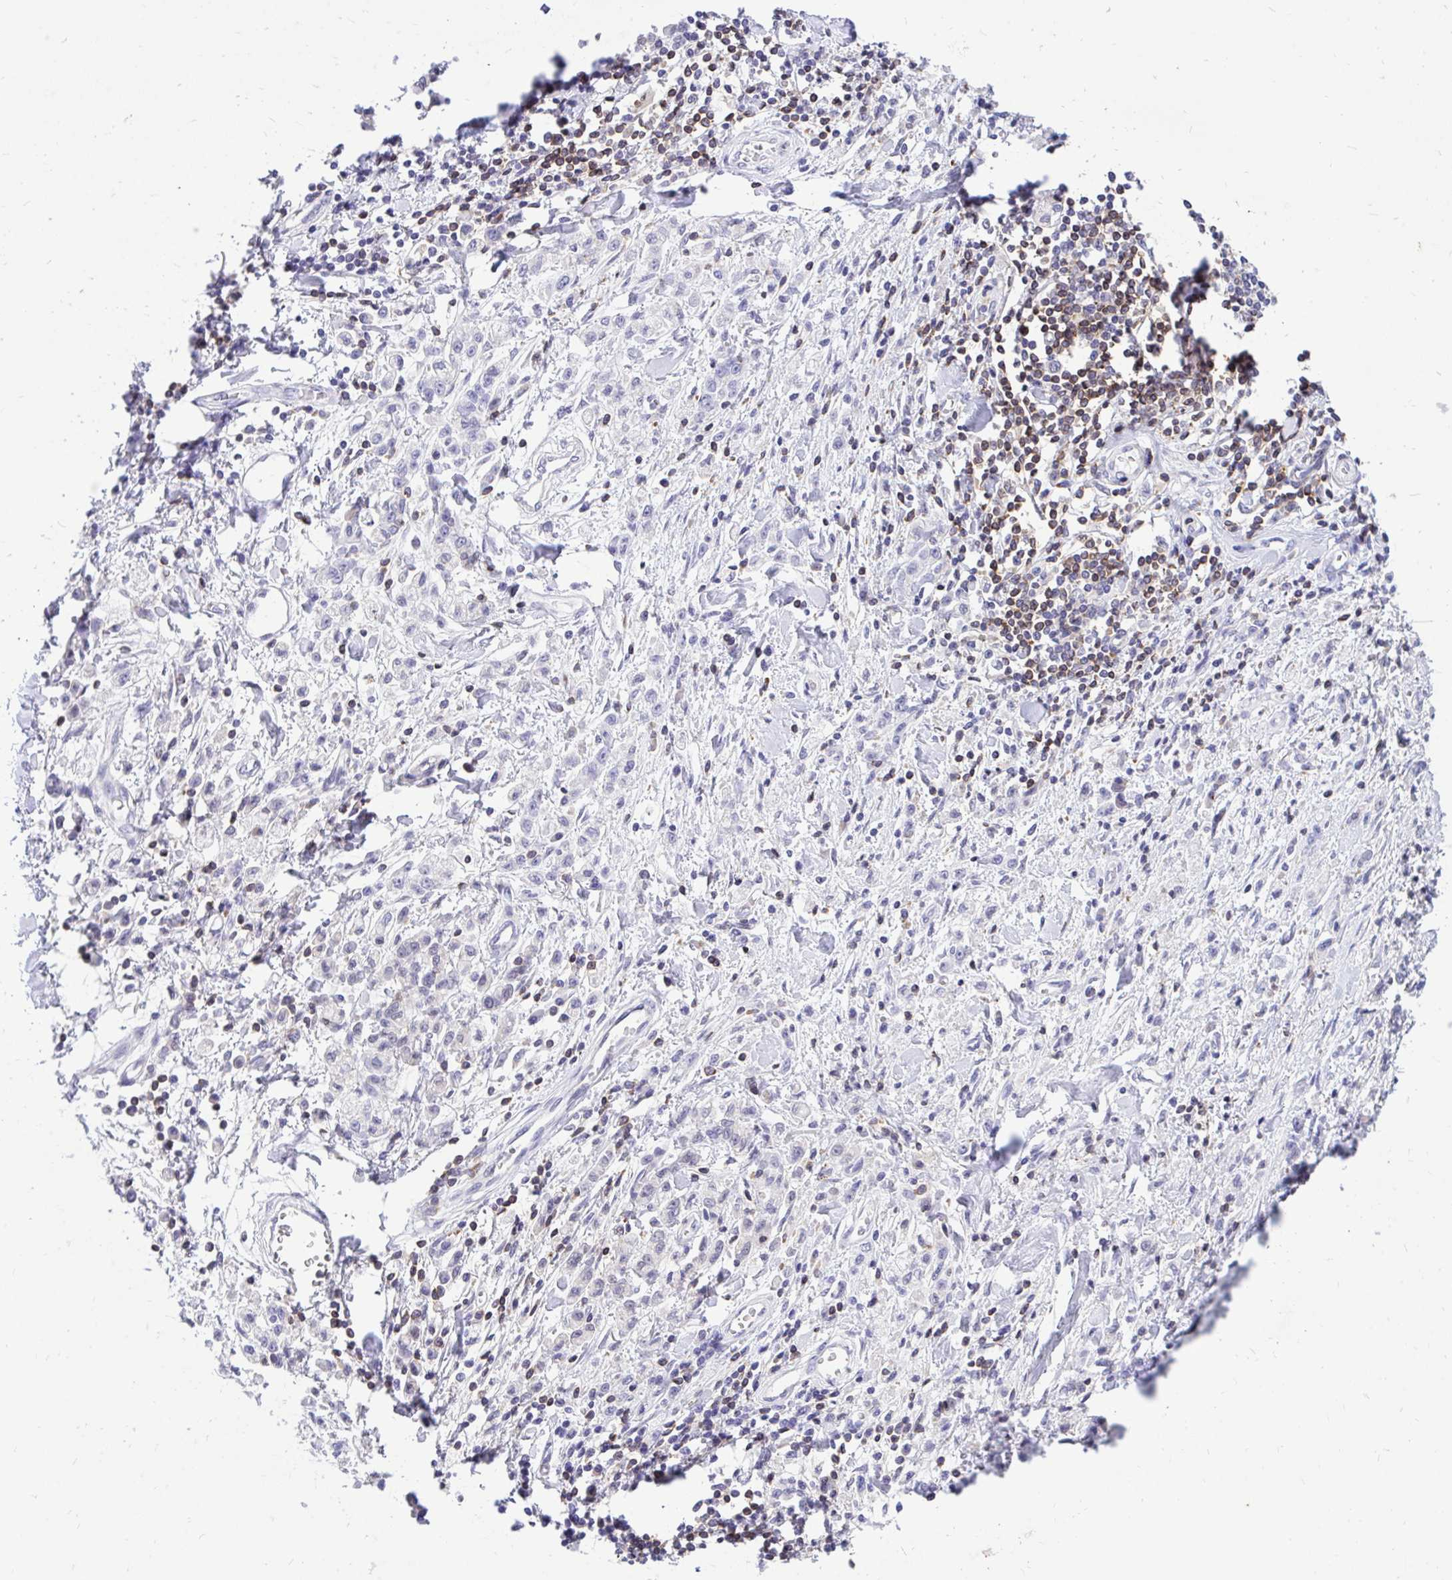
{"staining": {"intensity": "negative", "quantity": "none", "location": "none"}, "tissue": "stomach cancer", "cell_type": "Tumor cells", "image_type": "cancer", "snomed": [{"axis": "morphology", "description": "Adenocarcinoma, NOS"}, {"axis": "topography", "description": "Stomach"}], "caption": "Immunohistochemistry of human adenocarcinoma (stomach) demonstrates no positivity in tumor cells. (Immunohistochemistry (ihc), brightfield microscopy, high magnification).", "gene": "CXCL8", "patient": {"sex": "male", "age": 77}}